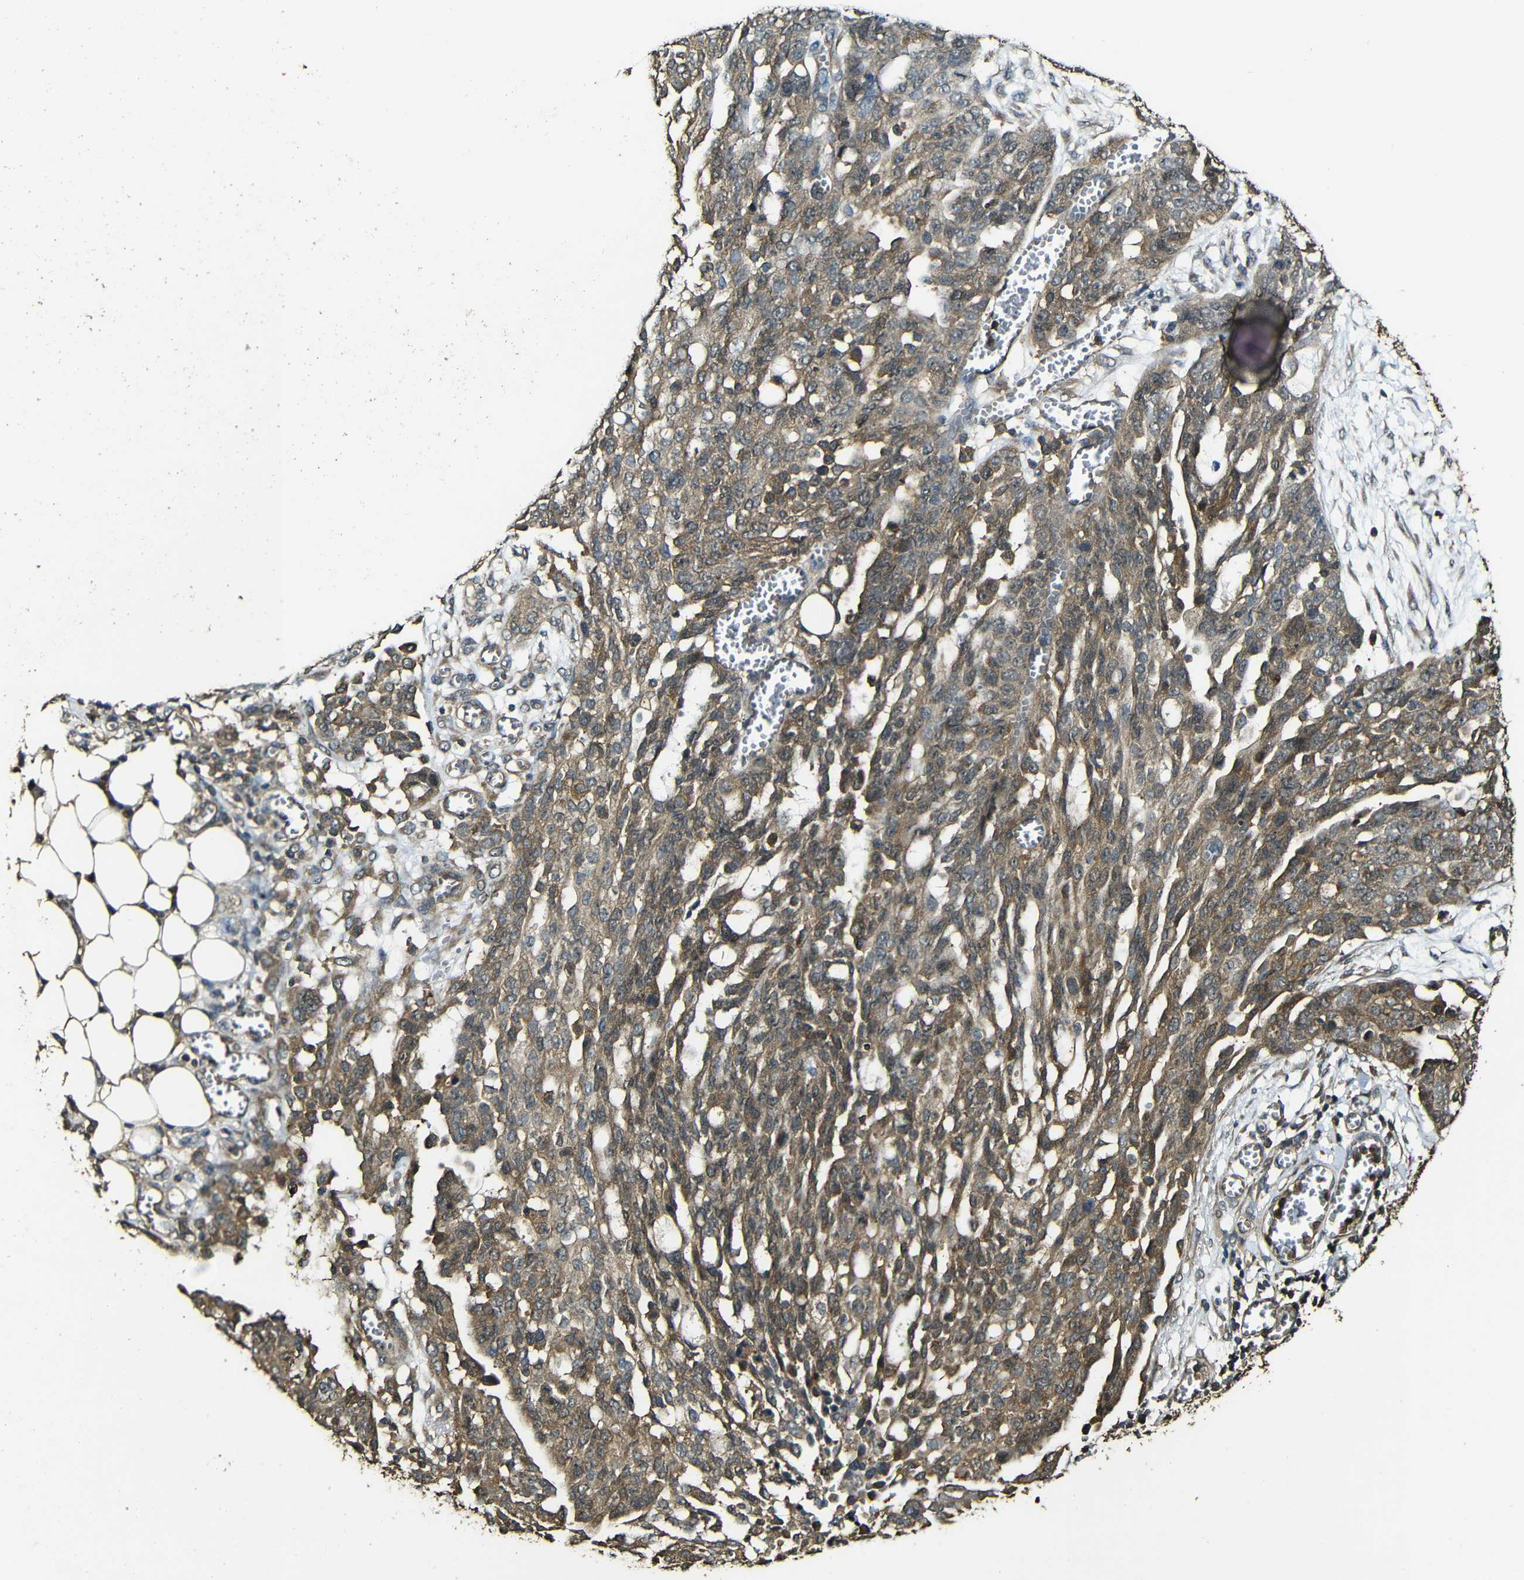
{"staining": {"intensity": "moderate", "quantity": ">75%", "location": "cytoplasmic/membranous"}, "tissue": "ovarian cancer", "cell_type": "Tumor cells", "image_type": "cancer", "snomed": [{"axis": "morphology", "description": "Cystadenocarcinoma, serous, NOS"}, {"axis": "topography", "description": "Soft tissue"}, {"axis": "topography", "description": "Ovary"}], "caption": "Moderate cytoplasmic/membranous expression is appreciated in about >75% of tumor cells in ovarian cancer (serous cystadenocarcinoma).", "gene": "CASP8", "patient": {"sex": "female", "age": 57}}